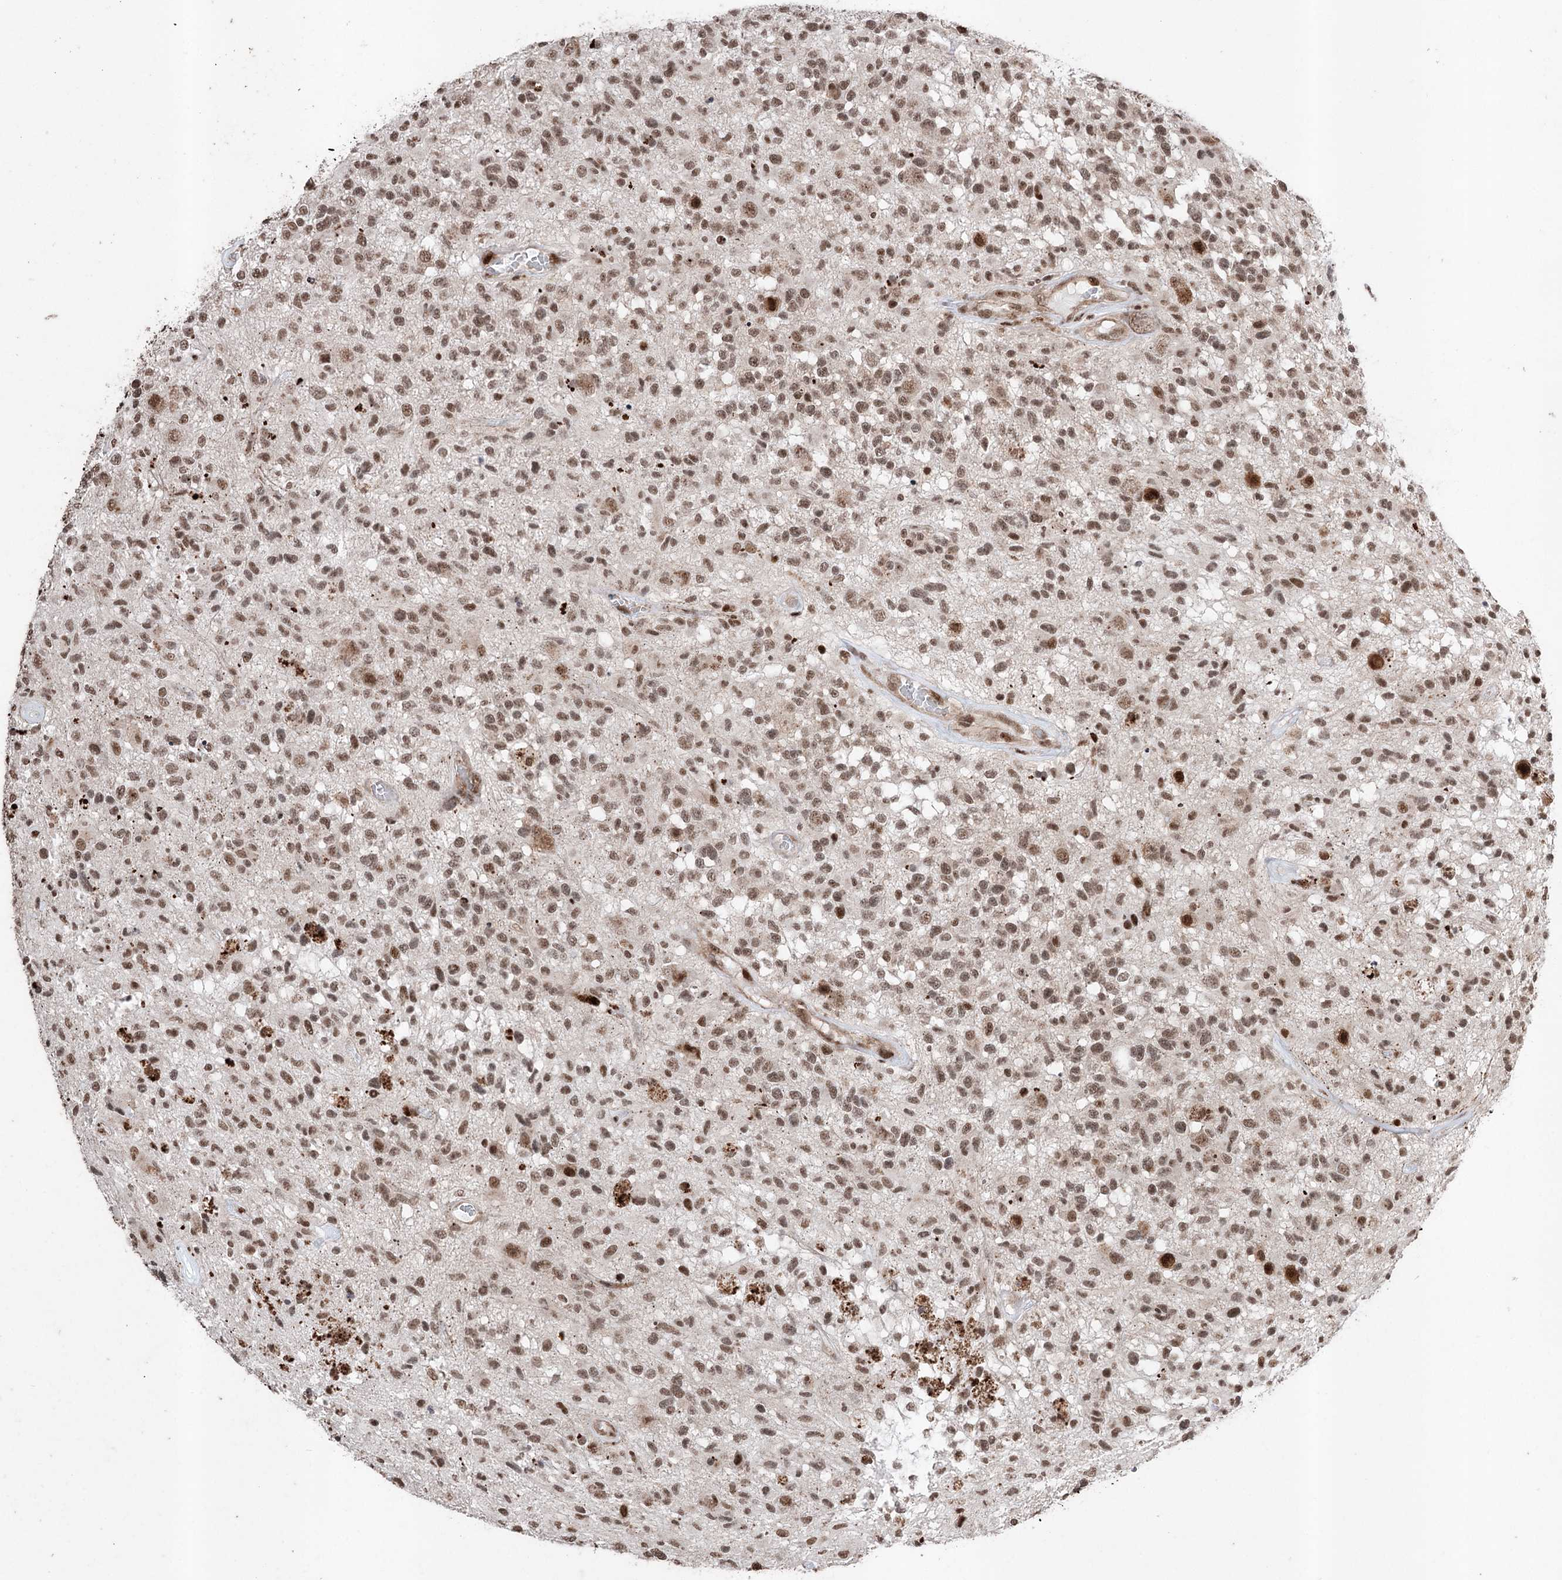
{"staining": {"intensity": "moderate", "quantity": ">75%", "location": "nuclear"}, "tissue": "glioma", "cell_type": "Tumor cells", "image_type": "cancer", "snomed": [{"axis": "morphology", "description": "Glioma, malignant, High grade"}, {"axis": "morphology", "description": "Glioblastoma, NOS"}, {"axis": "topography", "description": "Brain"}], "caption": "Glioma stained with a protein marker demonstrates moderate staining in tumor cells.", "gene": "PDCD4", "patient": {"sex": "male", "age": 60}}